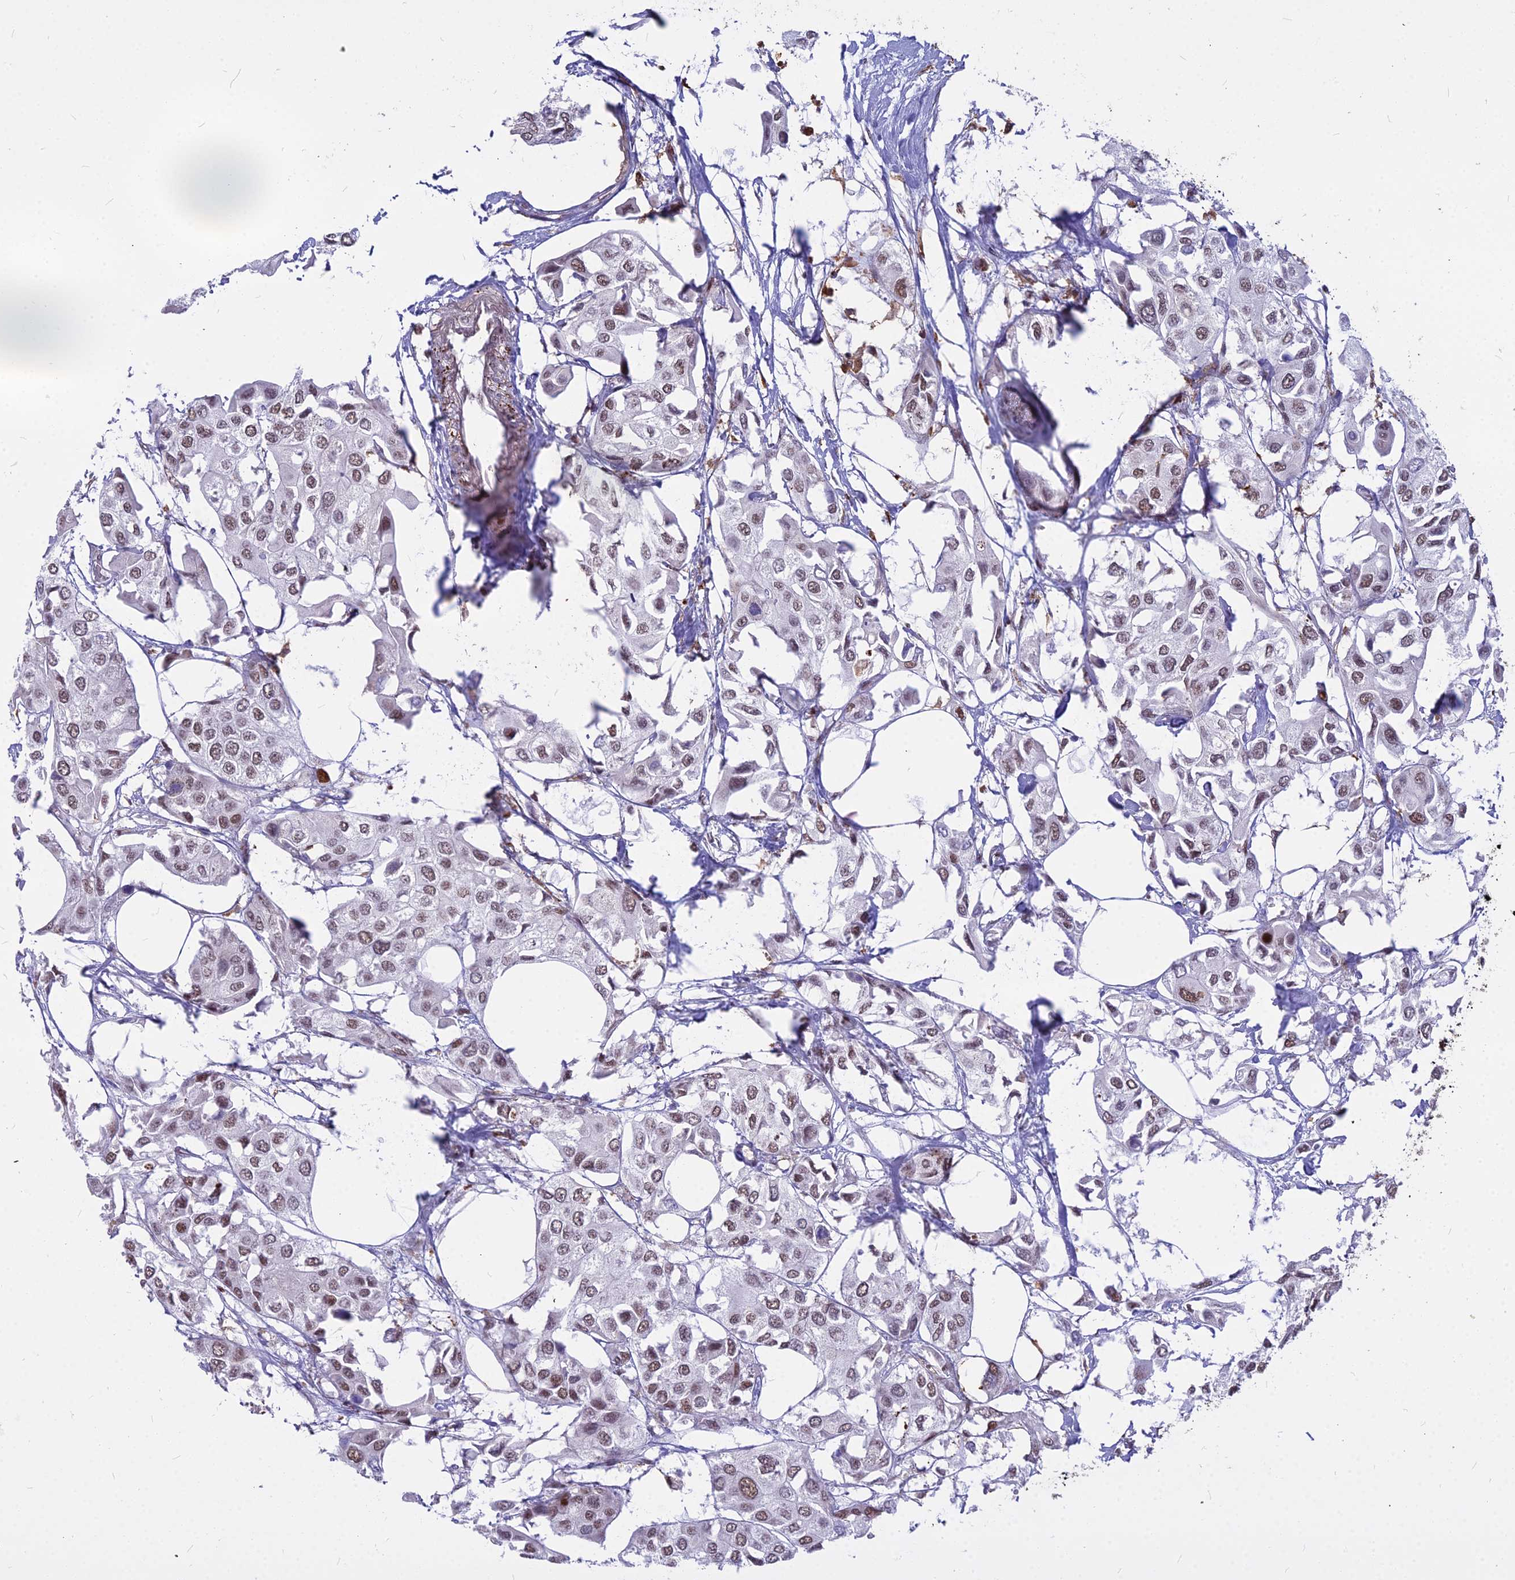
{"staining": {"intensity": "moderate", "quantity": ">75%", "location": "nuclear"}, "tissue": "urothelial cancer", "cell_type": "Tumor cells", "image_type": "cancer", "snomed": [{"axis": "morphology", "description": "Urothelial carcinoma, High grade"}, {"axis": "topography", "description": "Urinary bladder"}], "caption": "A high-resolution histopathology image shows immunohistochemistry staining of urothelial carcinoma (high-grade), which exhibits moderate nuclear expression in about >75% of tumor cells.", "gene": "ALG10", "patient": {"sex": "male", "age": 64}}